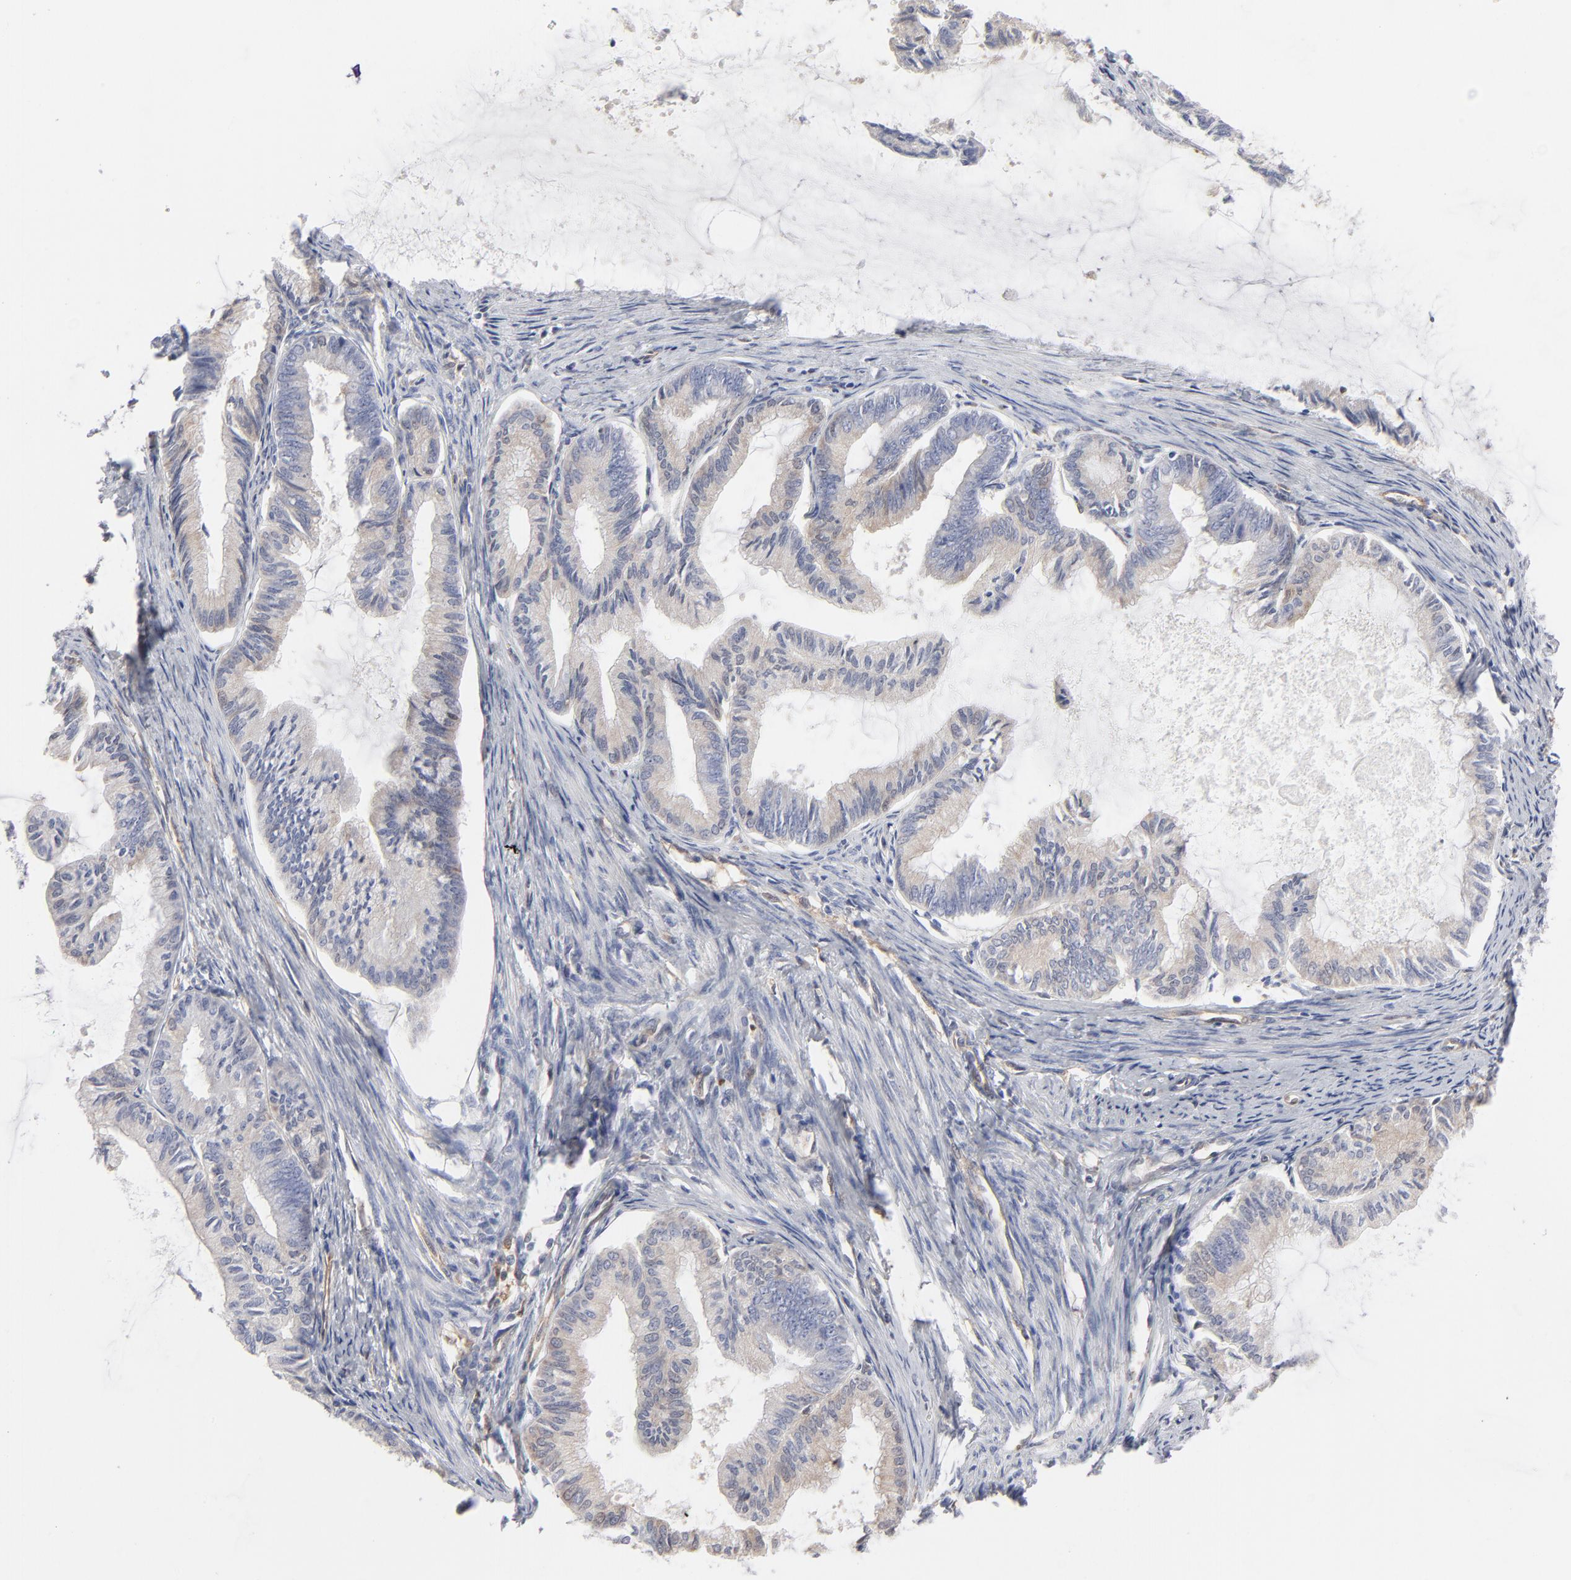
{"staining": {"intensity": "weak", "quantity": ">75%", "location": "cytoplasmic/membranous"}, "tissue": "endometrial cancer", "cell_type": "Tumor cells", "image_type": "cancer", "snomed": [{"axis": "morphology", "description": "Adenocarcinoma, NOS"}, {"axis": "topography", "description": "Endometrium"}], "caption": "Tumor cells reveal weak cytoplasmic/membranous staining in approximately >75% of cells in endometrial cancer (adenocarcinoma).", "gene": "ARRB1", "patient": {"sex": "female", "age": 86}}